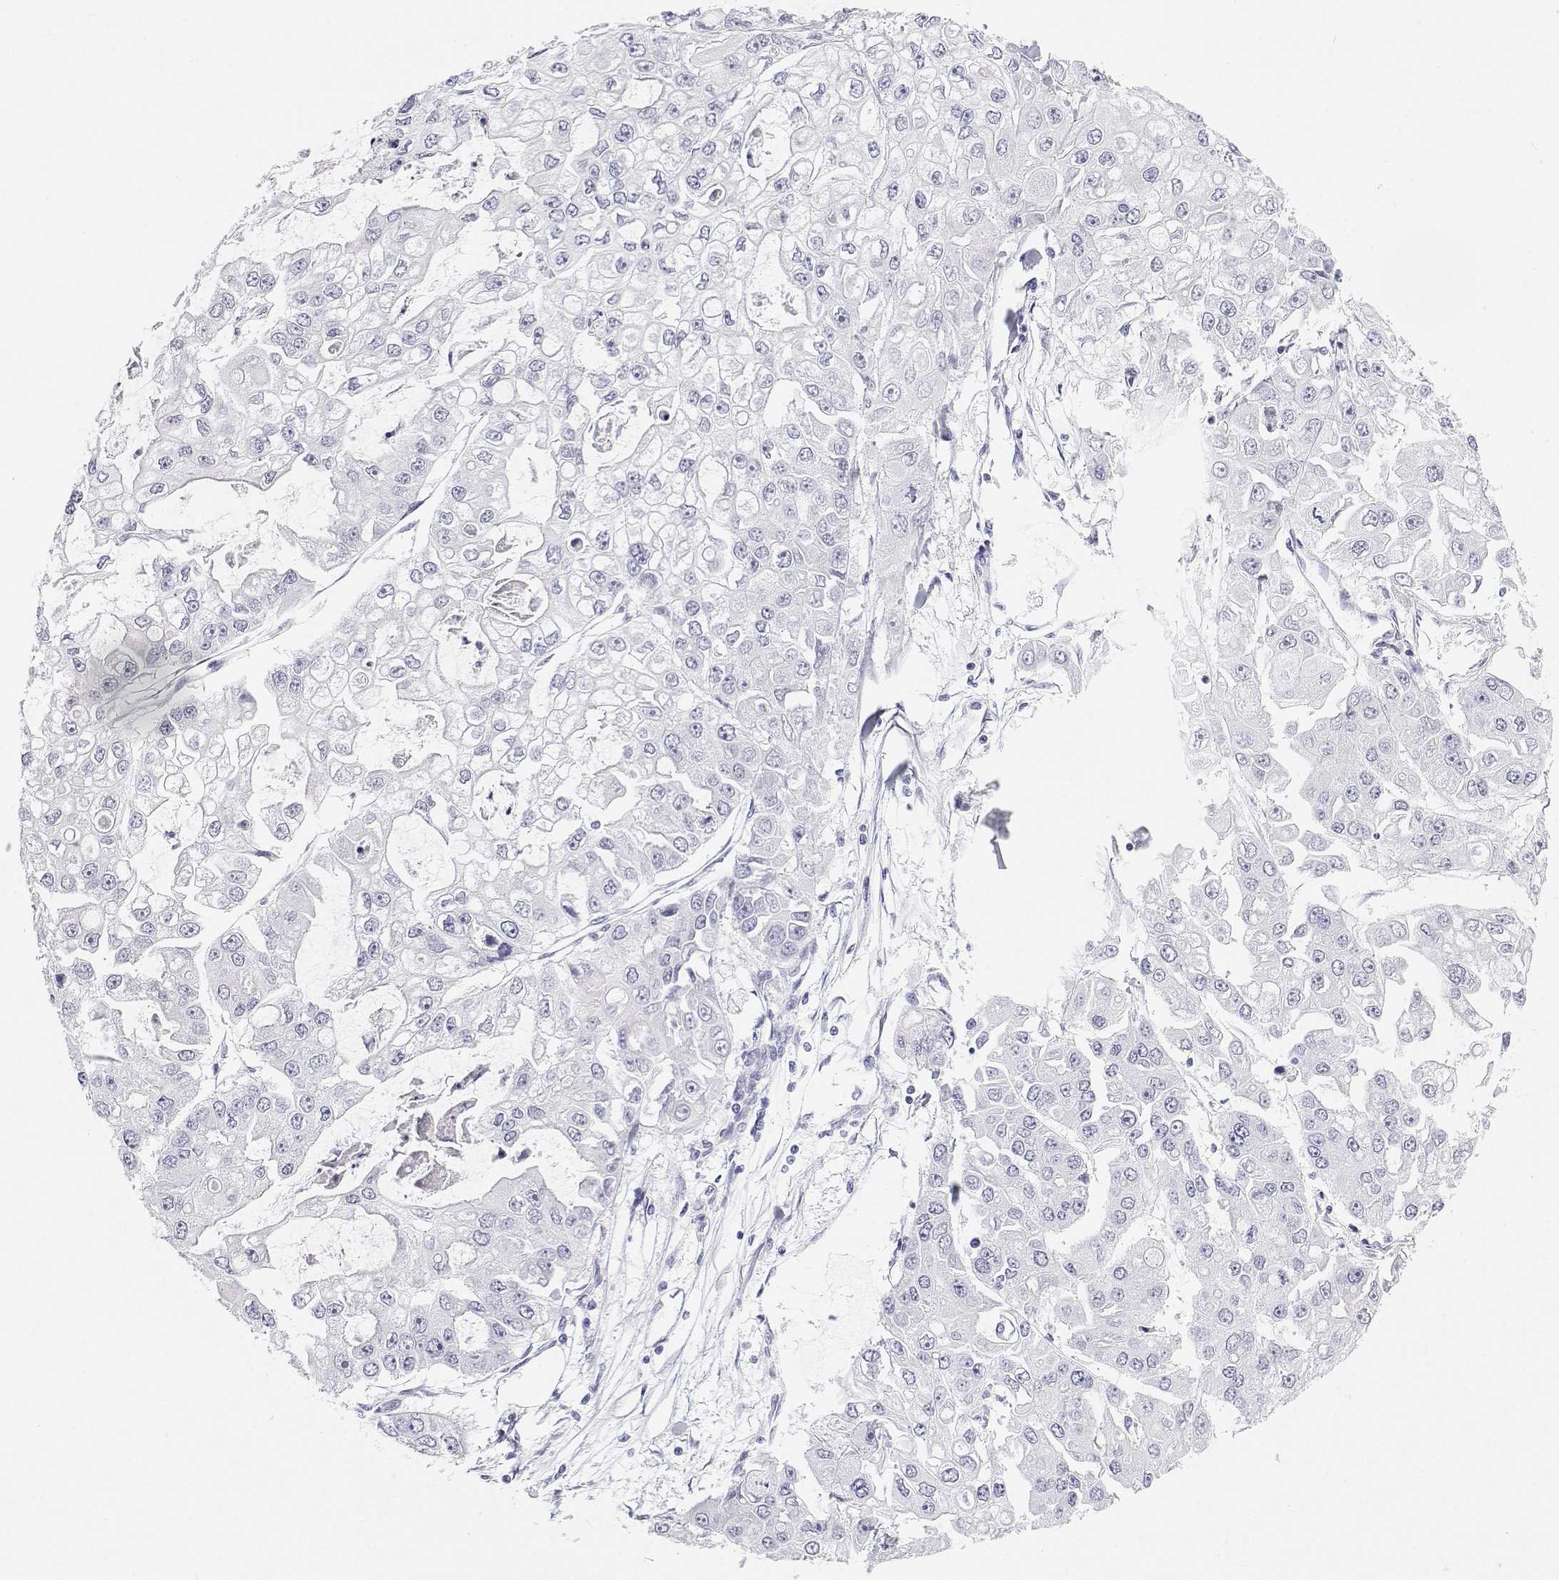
{"staining": {"intensity": "negative", "quantity": "none", "location": "none"}, "tissue": "ovarian cancer", "cell_type": "Tumor cells", "image_type": "cancer", "snomed": [{"axis": "morphology", "description": "Cystadenocarcinoma, serous, NOS"}, {"axis": "topography", "description": "Ovary"}], "caption": "Tumor cells are negative for brown protein staining in ovarian serous cystadenocarcinoma.", "gene": "BHMT", "patient": {"sex": "female", "age": 56}}